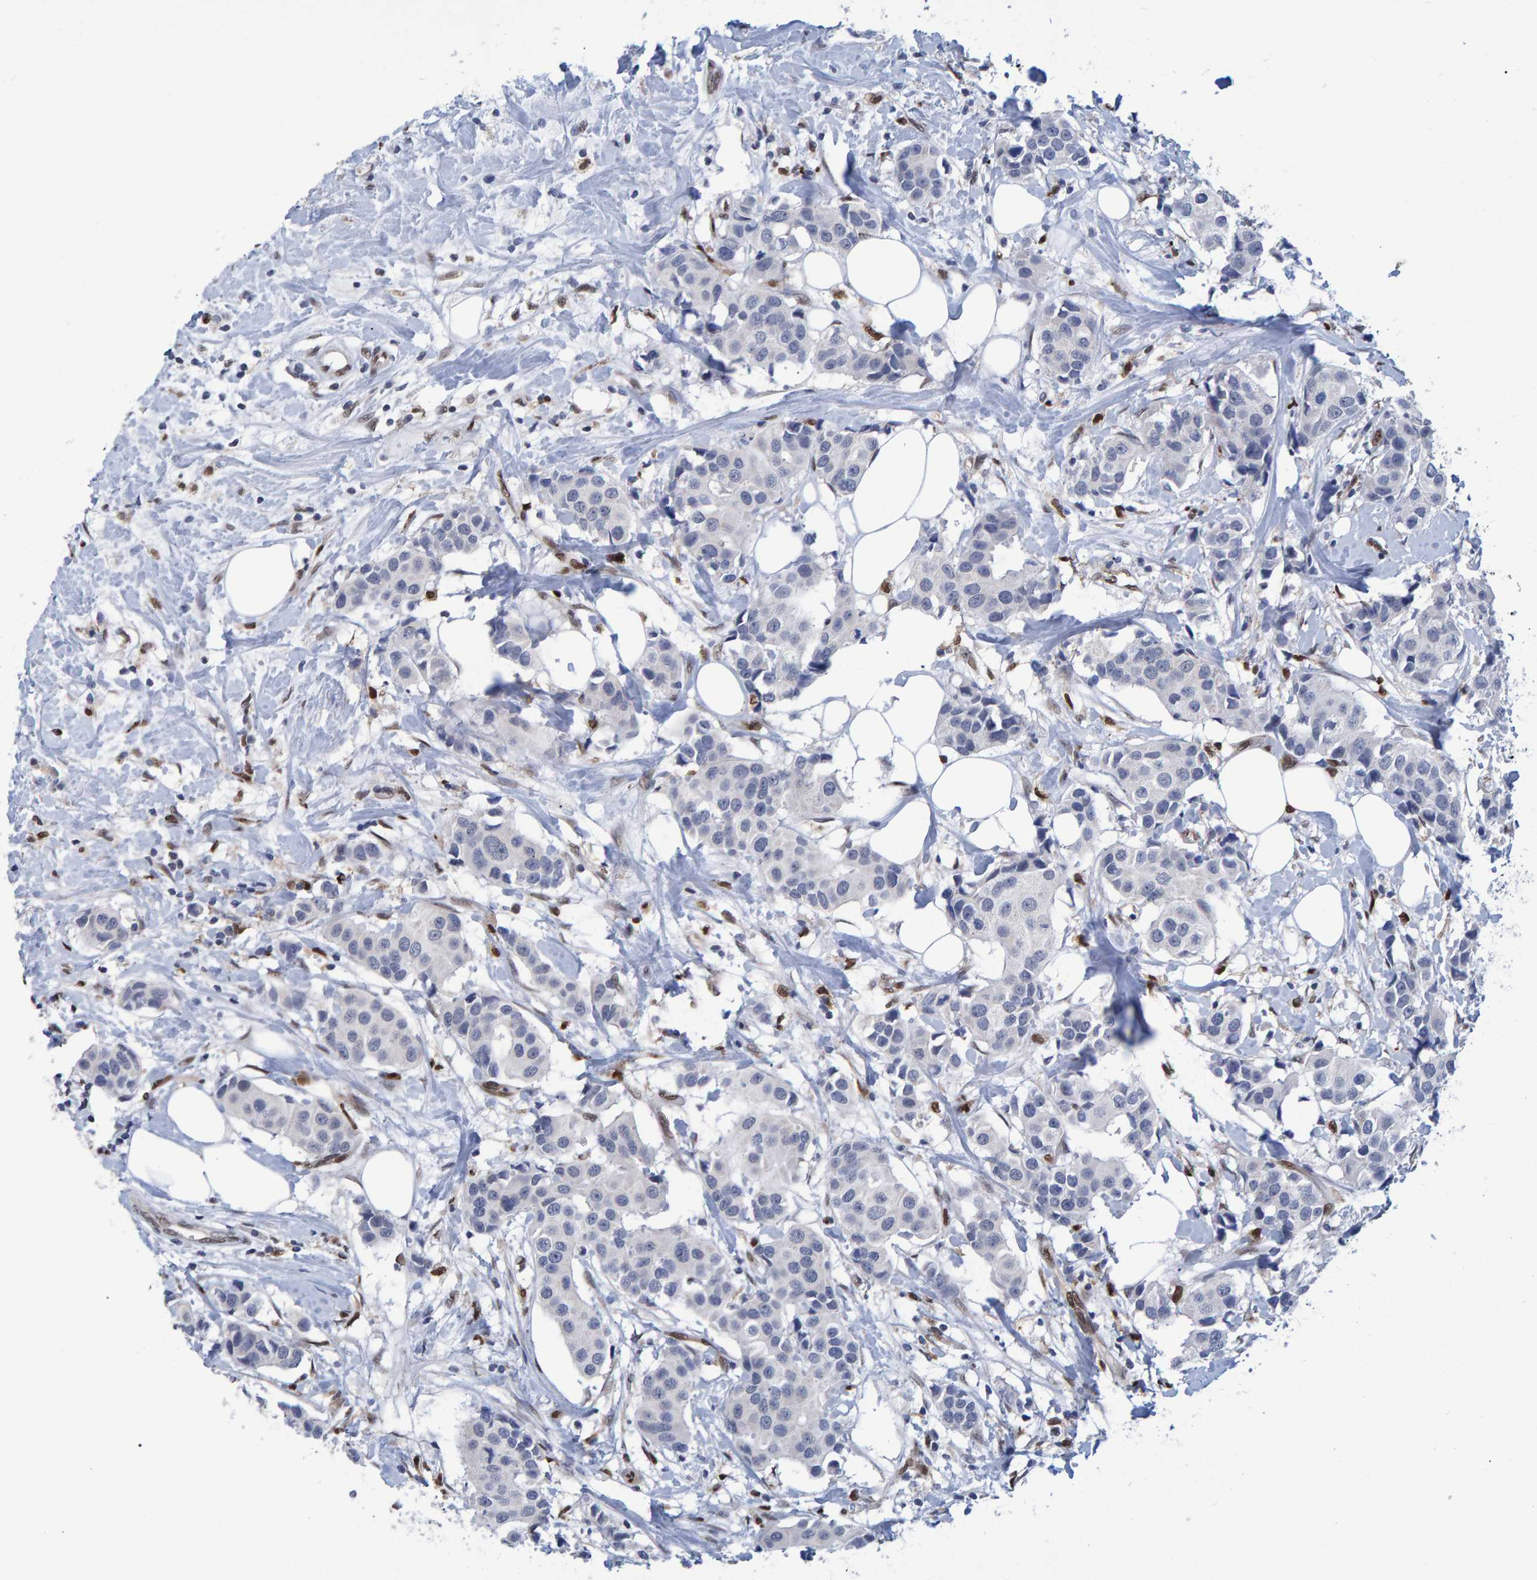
{"staining": {"intensity": "negative", "quantity": "none", "location": "none"}, "tissue": "breast cancer", "cell_type": "Tumor cells", "image_type": "cancer", "snomed": [{"axis": "morphology", "description": "Normal tissue, NOS"}, {"axis": "morphology", "description": "Duct carcinoma"}, {"axis": "topography", "description": "Breast"}], "caption": "Breast cancer (intraductal carcinoma) was stained to show a protein in brown. There is no significant expression in tumor cells. (Brightfield microscopy of DAB IHC at high magnification).", "gene": "QKI", "patient": {"sex": "female", "age": 39}}